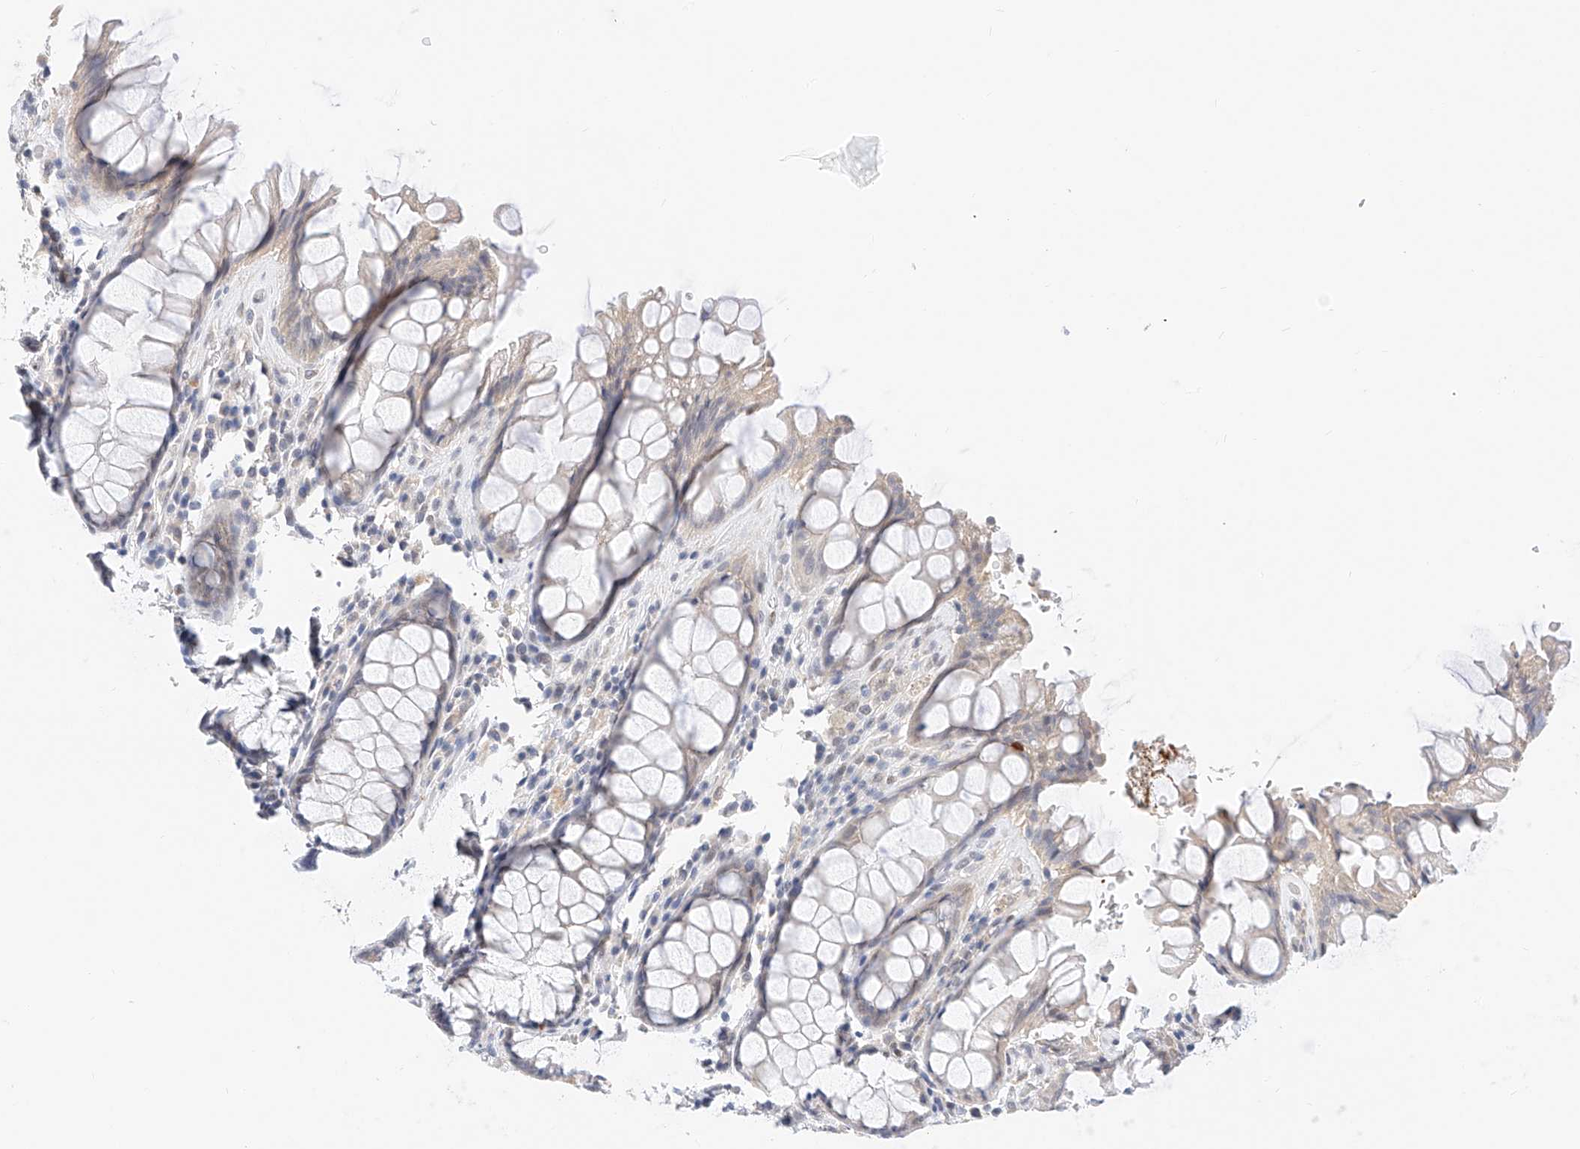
{"staining": {"intensity": "weak", "quantity": "25%-75%", "location": "cytoplasmic/membranous"}, "tissue": "rectum", "cell_type": "Glandular cells", "image_type": "normal", "snomed": [{"axis": "morphology", "description": "Normal tissue, NOS"}, {"axis": "topography", "description": "Rectum"}], "caption": "Rectum stained with DAB IHC shows low levels of weak cytoplasmic/membranous expression in about 25%-75% of glandular cells.", "gene": "KCNJ1", "patient": {"sex": "male", "age": 64}}